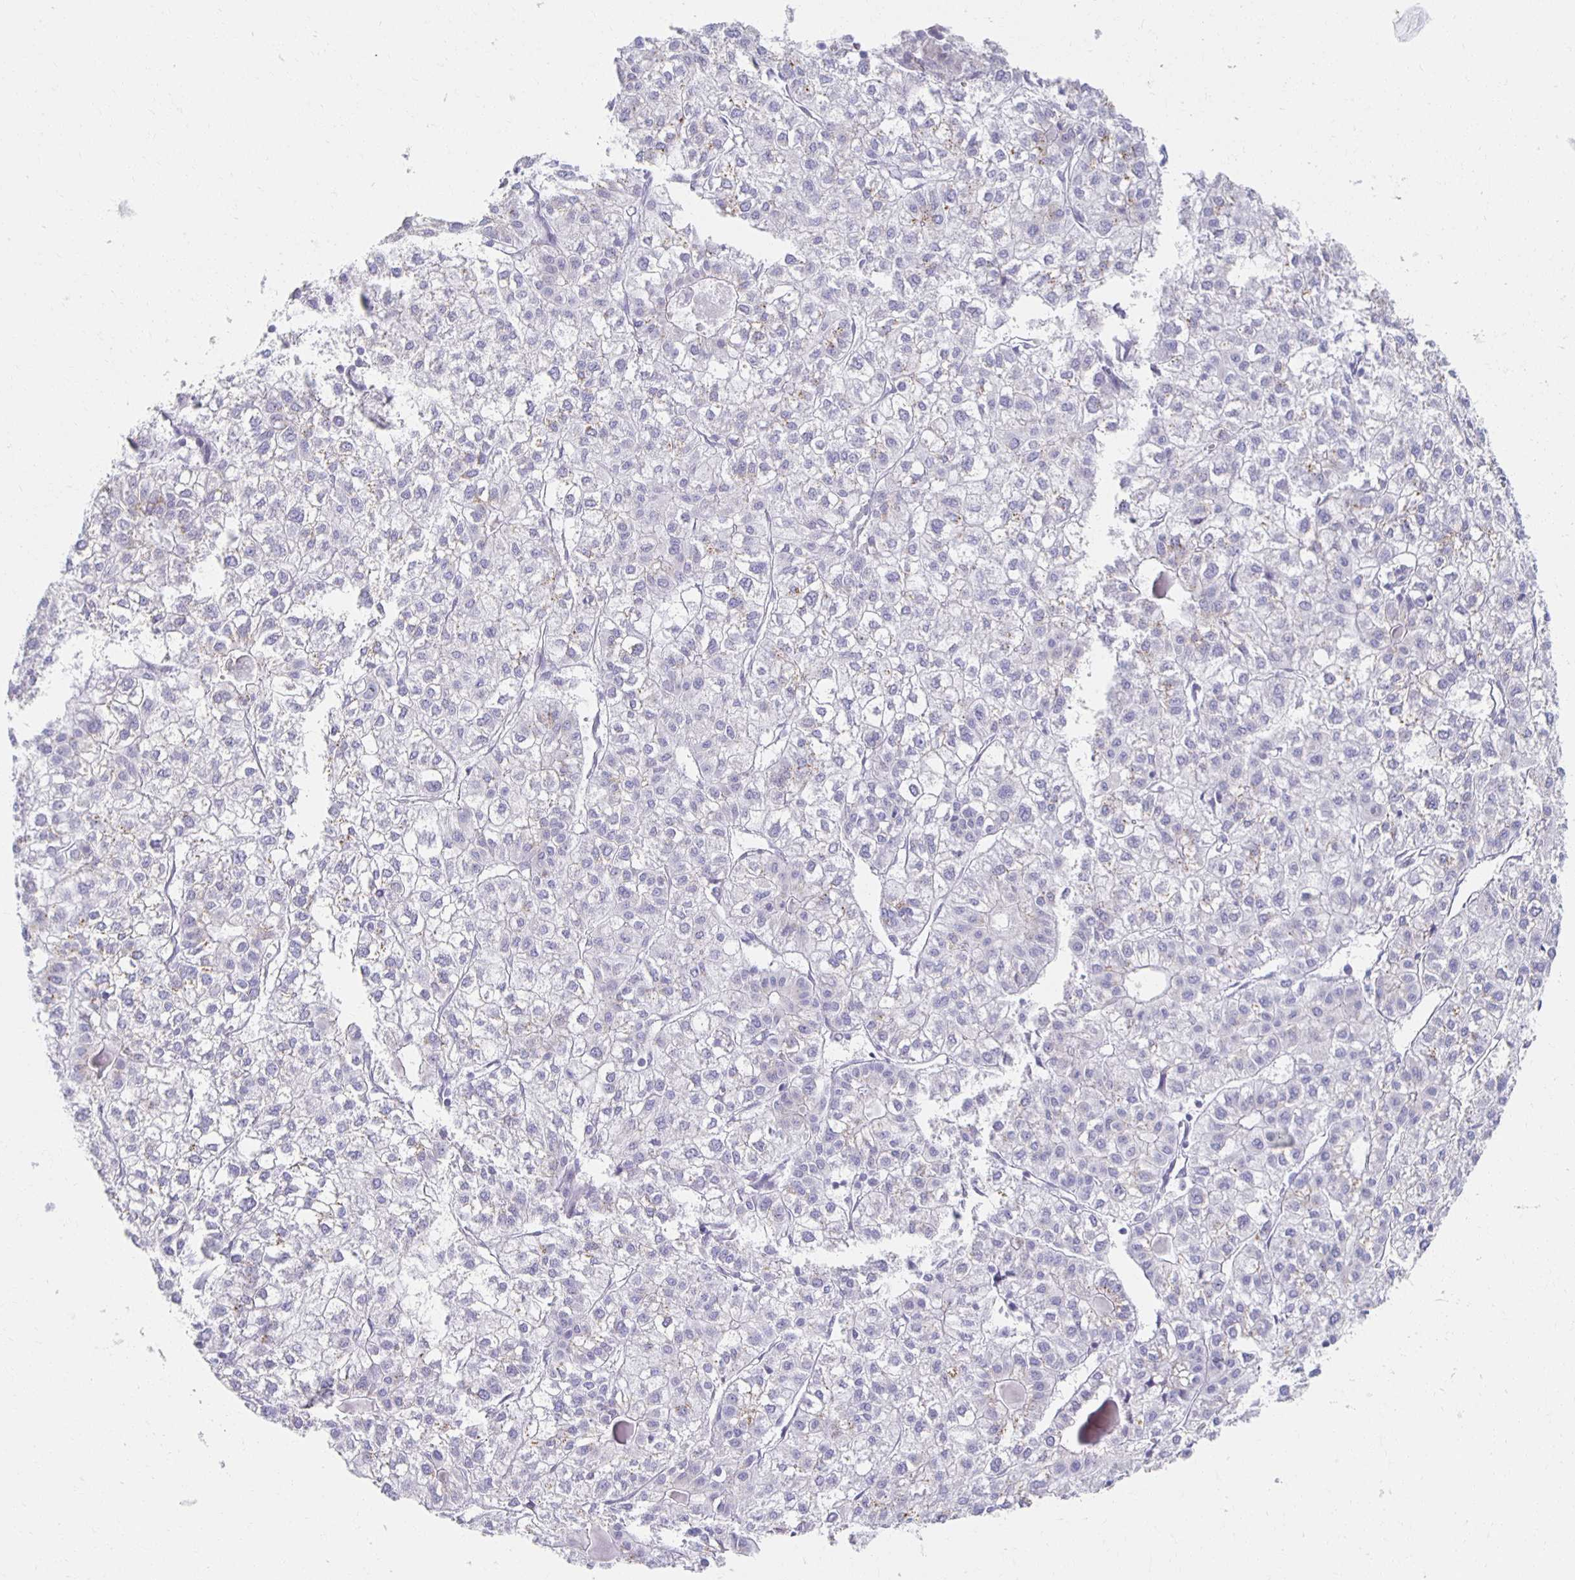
{"staining": {"intensity": "negative", "quantity": "none", "location": "none"}, "tissue": "liver cancer", "cell_type": "Tumor cells", "image_type": "cancer", "snomed": [{"axis": "morphology", "description": "Carcinoma, Hepatocellular, NOS"}, {"axis": "topography", "description": "Liver"}], "caption": "Tumor cells show no significant protein staining in hepatocellular carcinoma (liver).", "gene": "TEX44", "patient": {"sex": "female", "age": 43}}